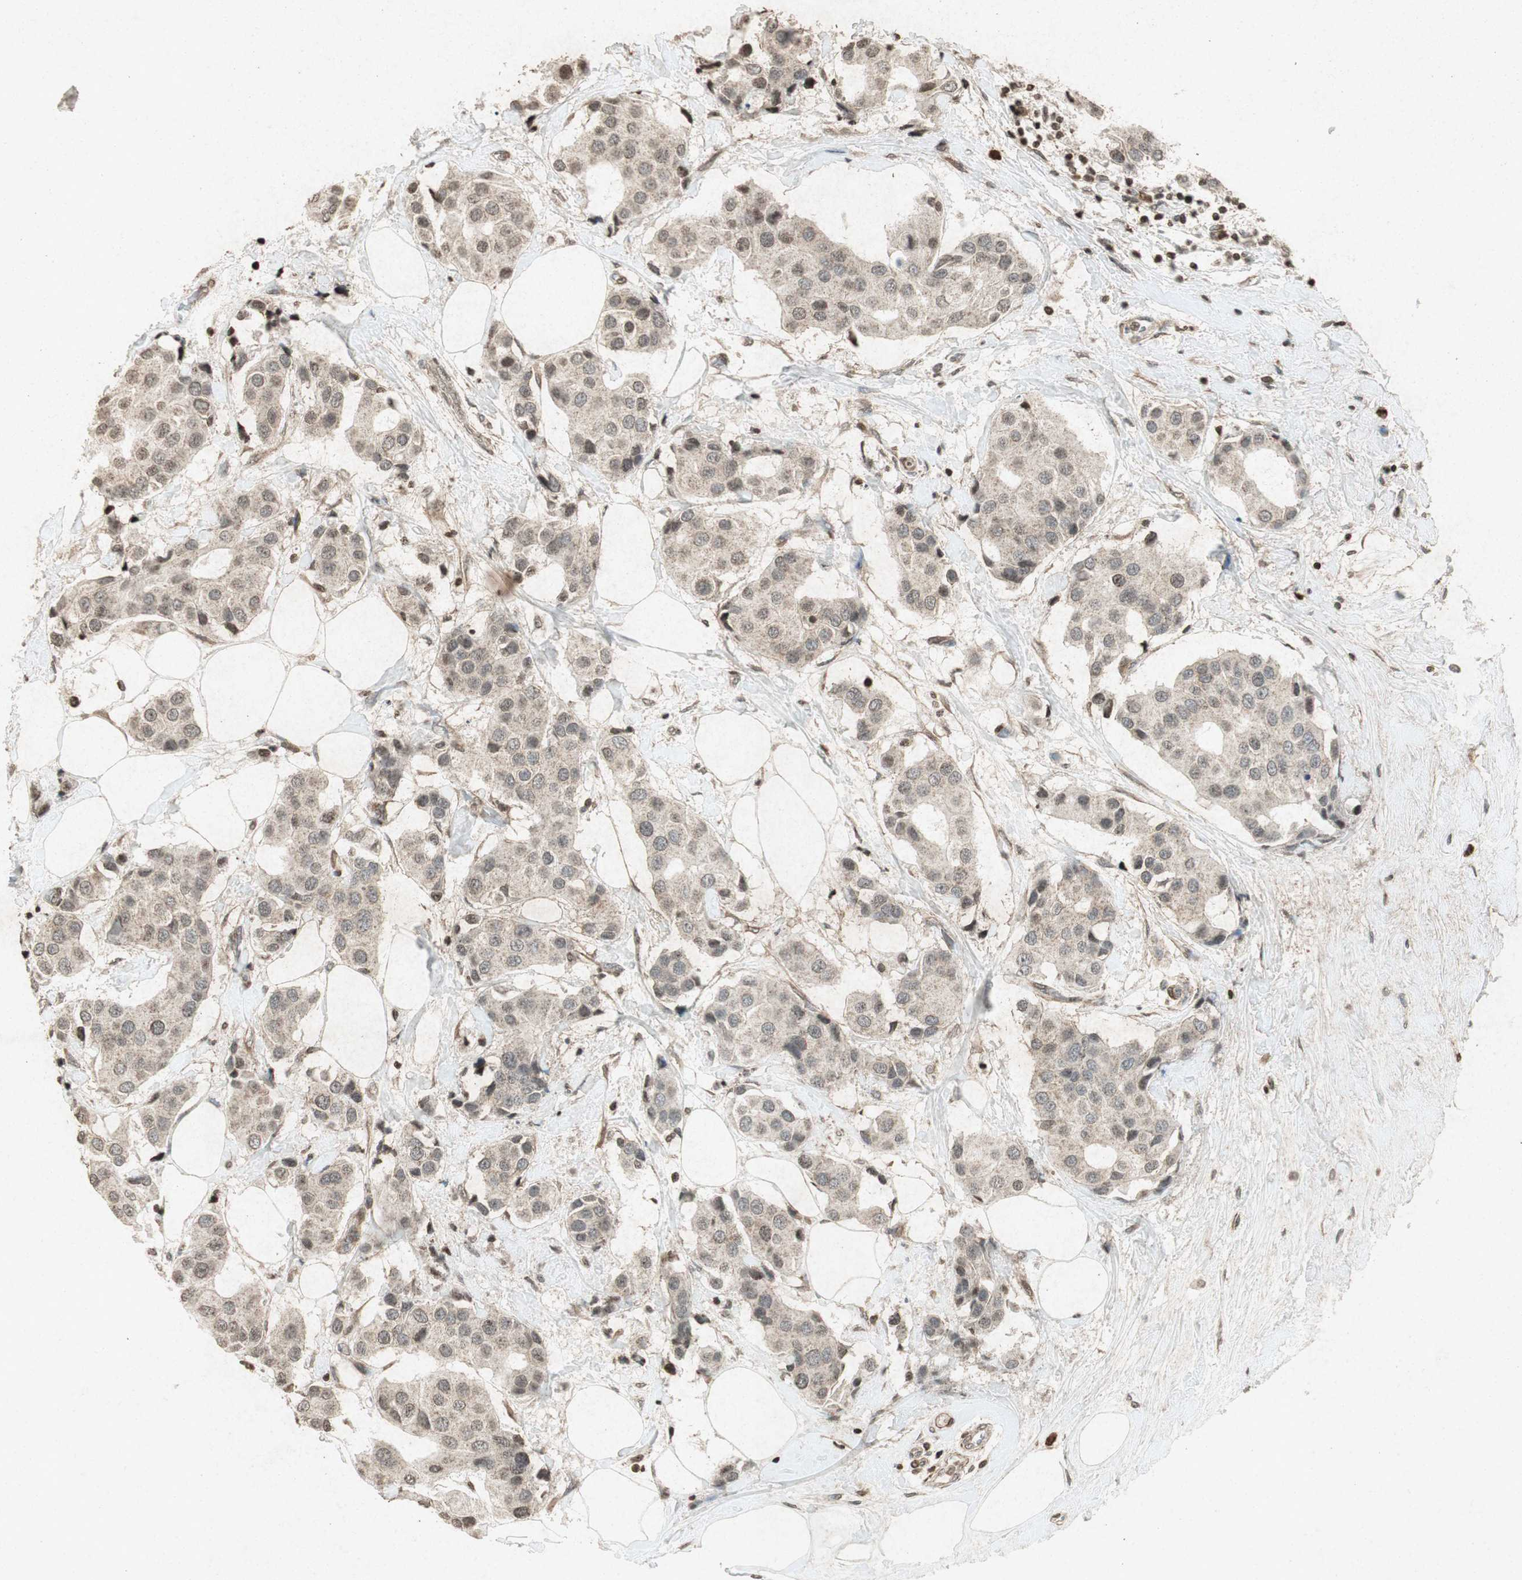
{"staining": {"intensity": "weak", "quantity": ">75%", "location": "cytoplasmic/membranous,nuclear"}, "tissue": "breast cancer", "cell_type": "Tumor cells", "image_type": "cancer", "snomed": [{"axis": "morphology", "description": "Normal tissue, NOS"}, {"axis": "morphology", "description": "Duct carcinoma"}, {"axis": "topography", "description": "Breast"}], "caption": "There is low levels of weak cytoplasmic/membranous and nuclear expression in tumor cells of breast cancer, as demonstrated by immunohistochemical staining (brown color).", "gene": "PRKG1", "patient": {"sex": "female", "age": 39}}